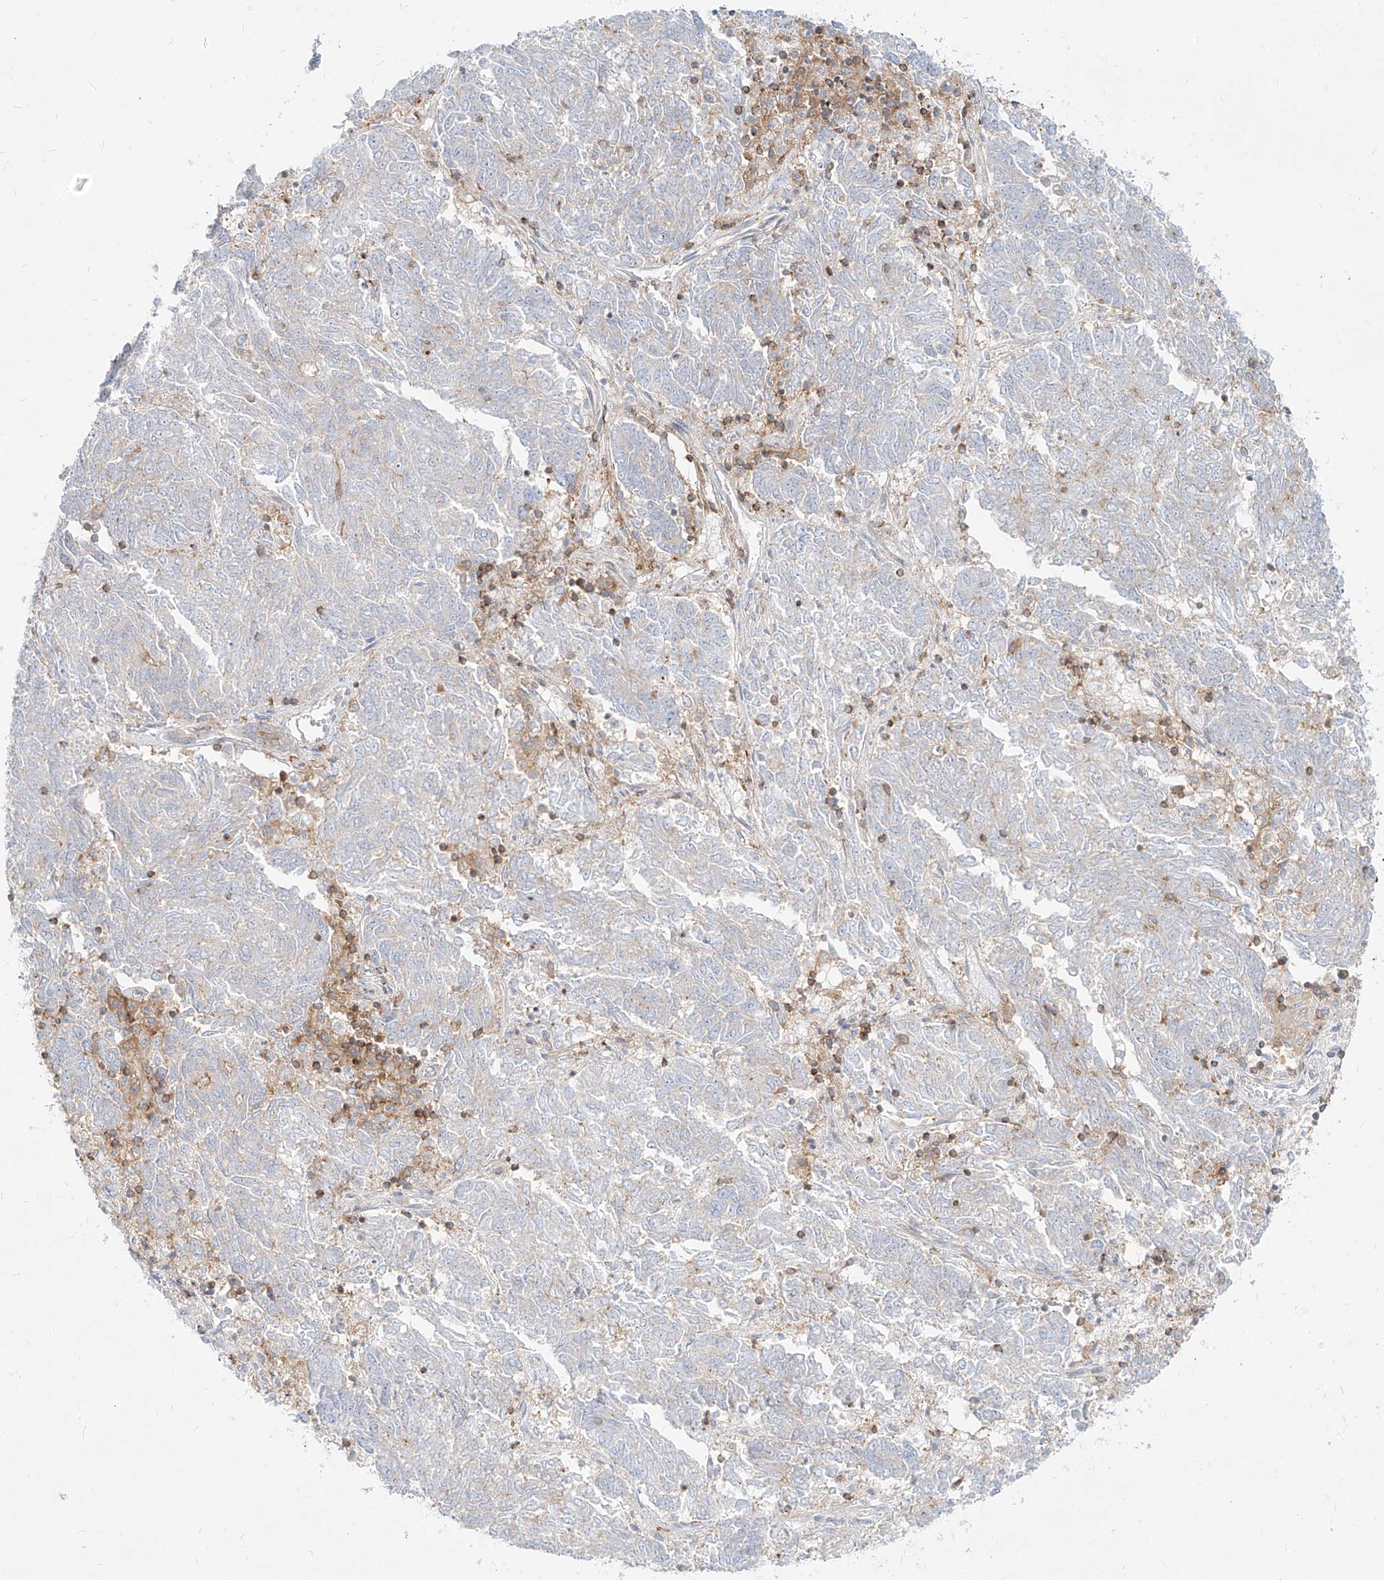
{"staining": {"intensity": "negative", "quantity": "none", "location": "none"}, "tissue": "endometrial cancer", "cell_type": "Tumor cells", "image_type": "cancer", "snomed": [{"axis": "morphology", "description": "Adenocarcinoma, NOS"}, {"axis": "topography", "description": "Endometrium"}], "caption": "Endometrial cancer (adenocarcinoma) stained for a protein using immunohistochemistry reveals no expression tumor cells.", "gene": "SLC2A12", "patient": {"sex": "female", "age": 80}}